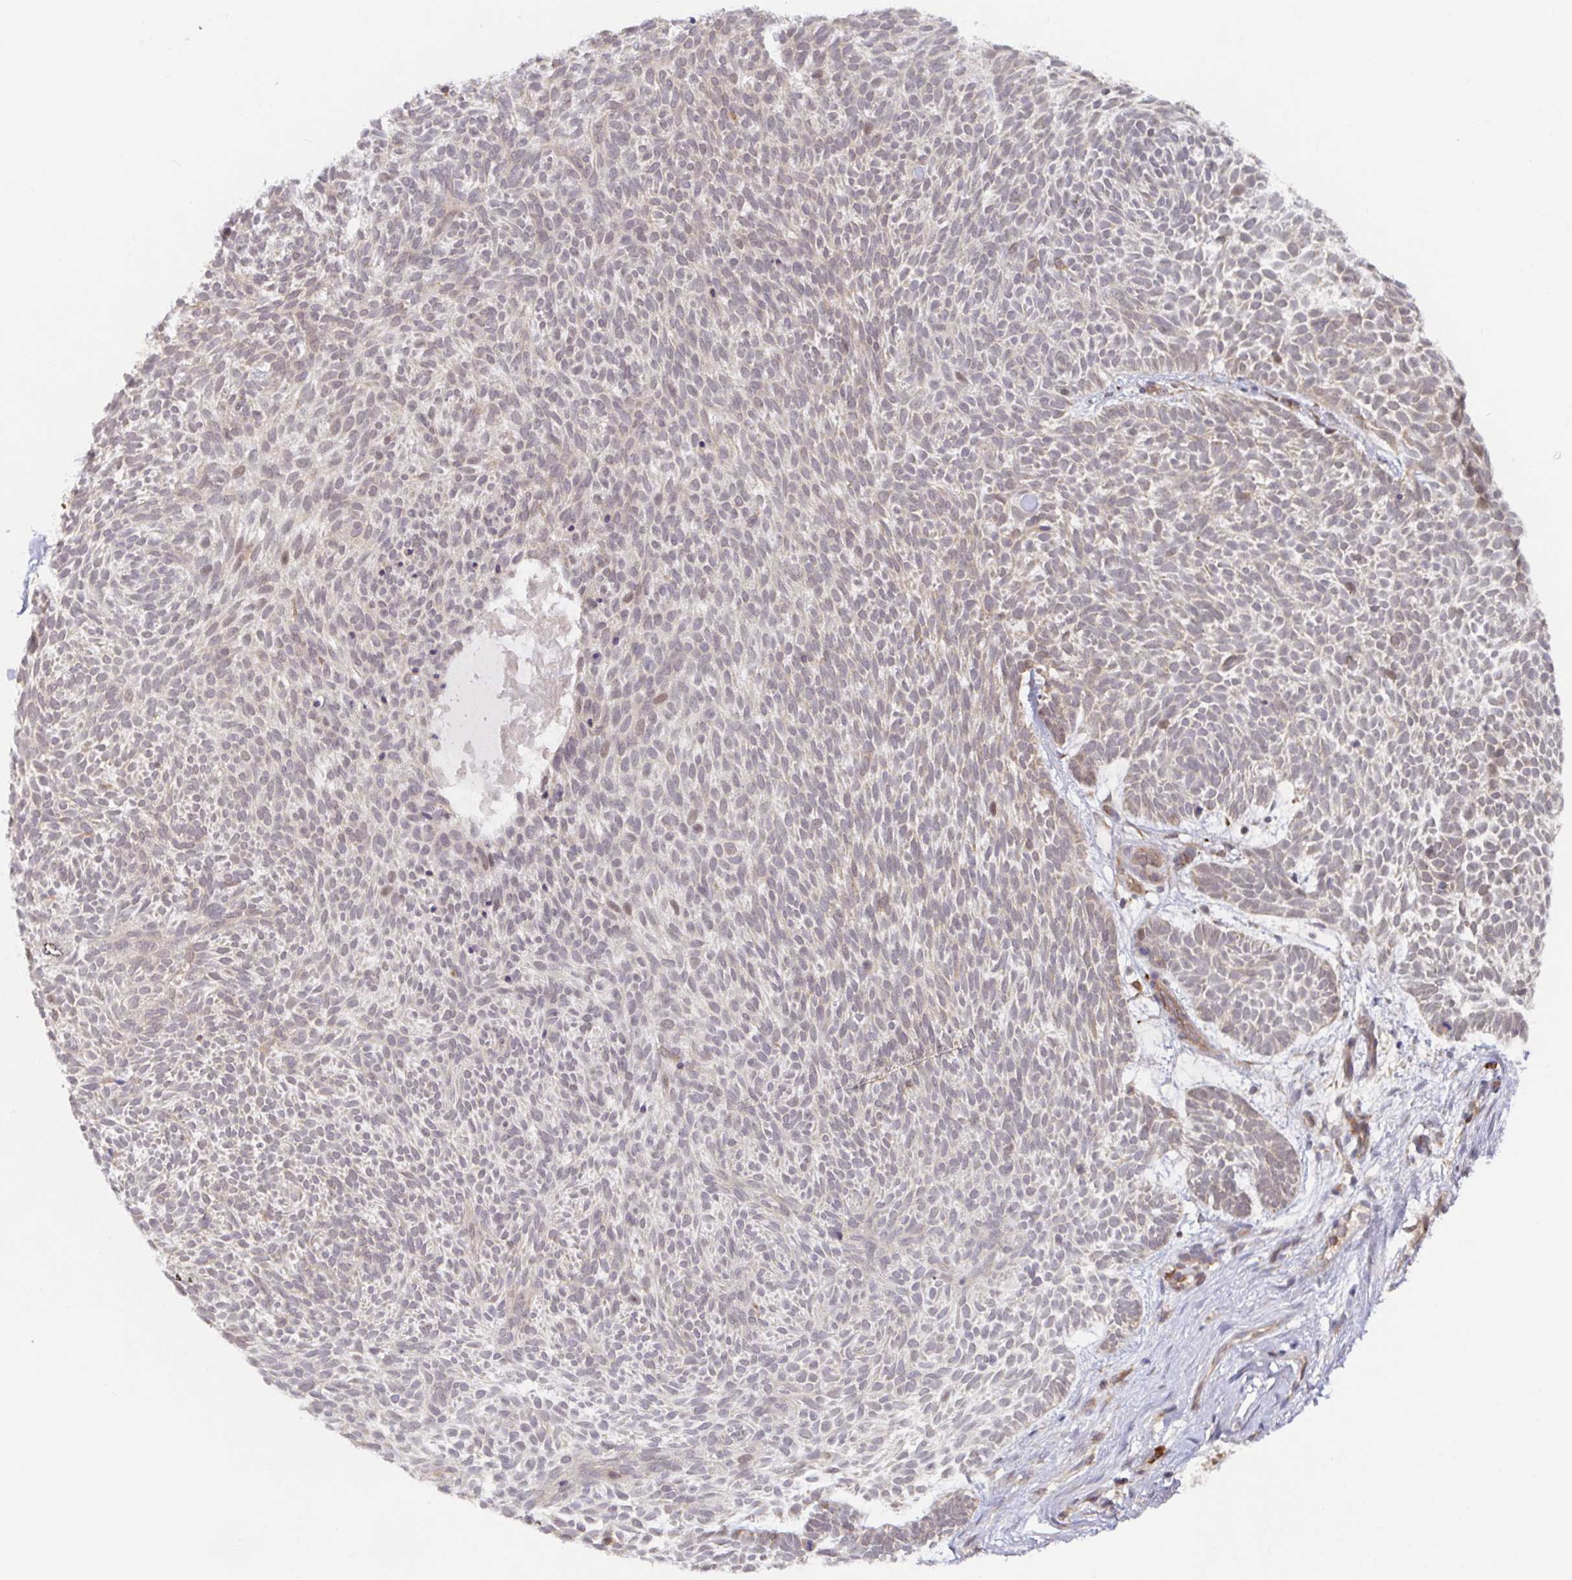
{"staining": {"intensity": "negative", "quantity": "none", "location": "none"}, "tissue": "skin cancer", "cell_type": "Tumor cells", "image_type": "cancer", "snomed": [{"axis": "morphology", "description": "Basal cell carcinoma"}, {"axis": "topography", "description": "Skin"}], "caption": "This is a image of IHC staining of skin cancer (basal cell carcinoma), which shows no staining in tumor cells. (Brightfield microscopy of DAB IHC at high magnification).", "gene": "ALG1", "patient": {"sex": "male", "age": 89}}